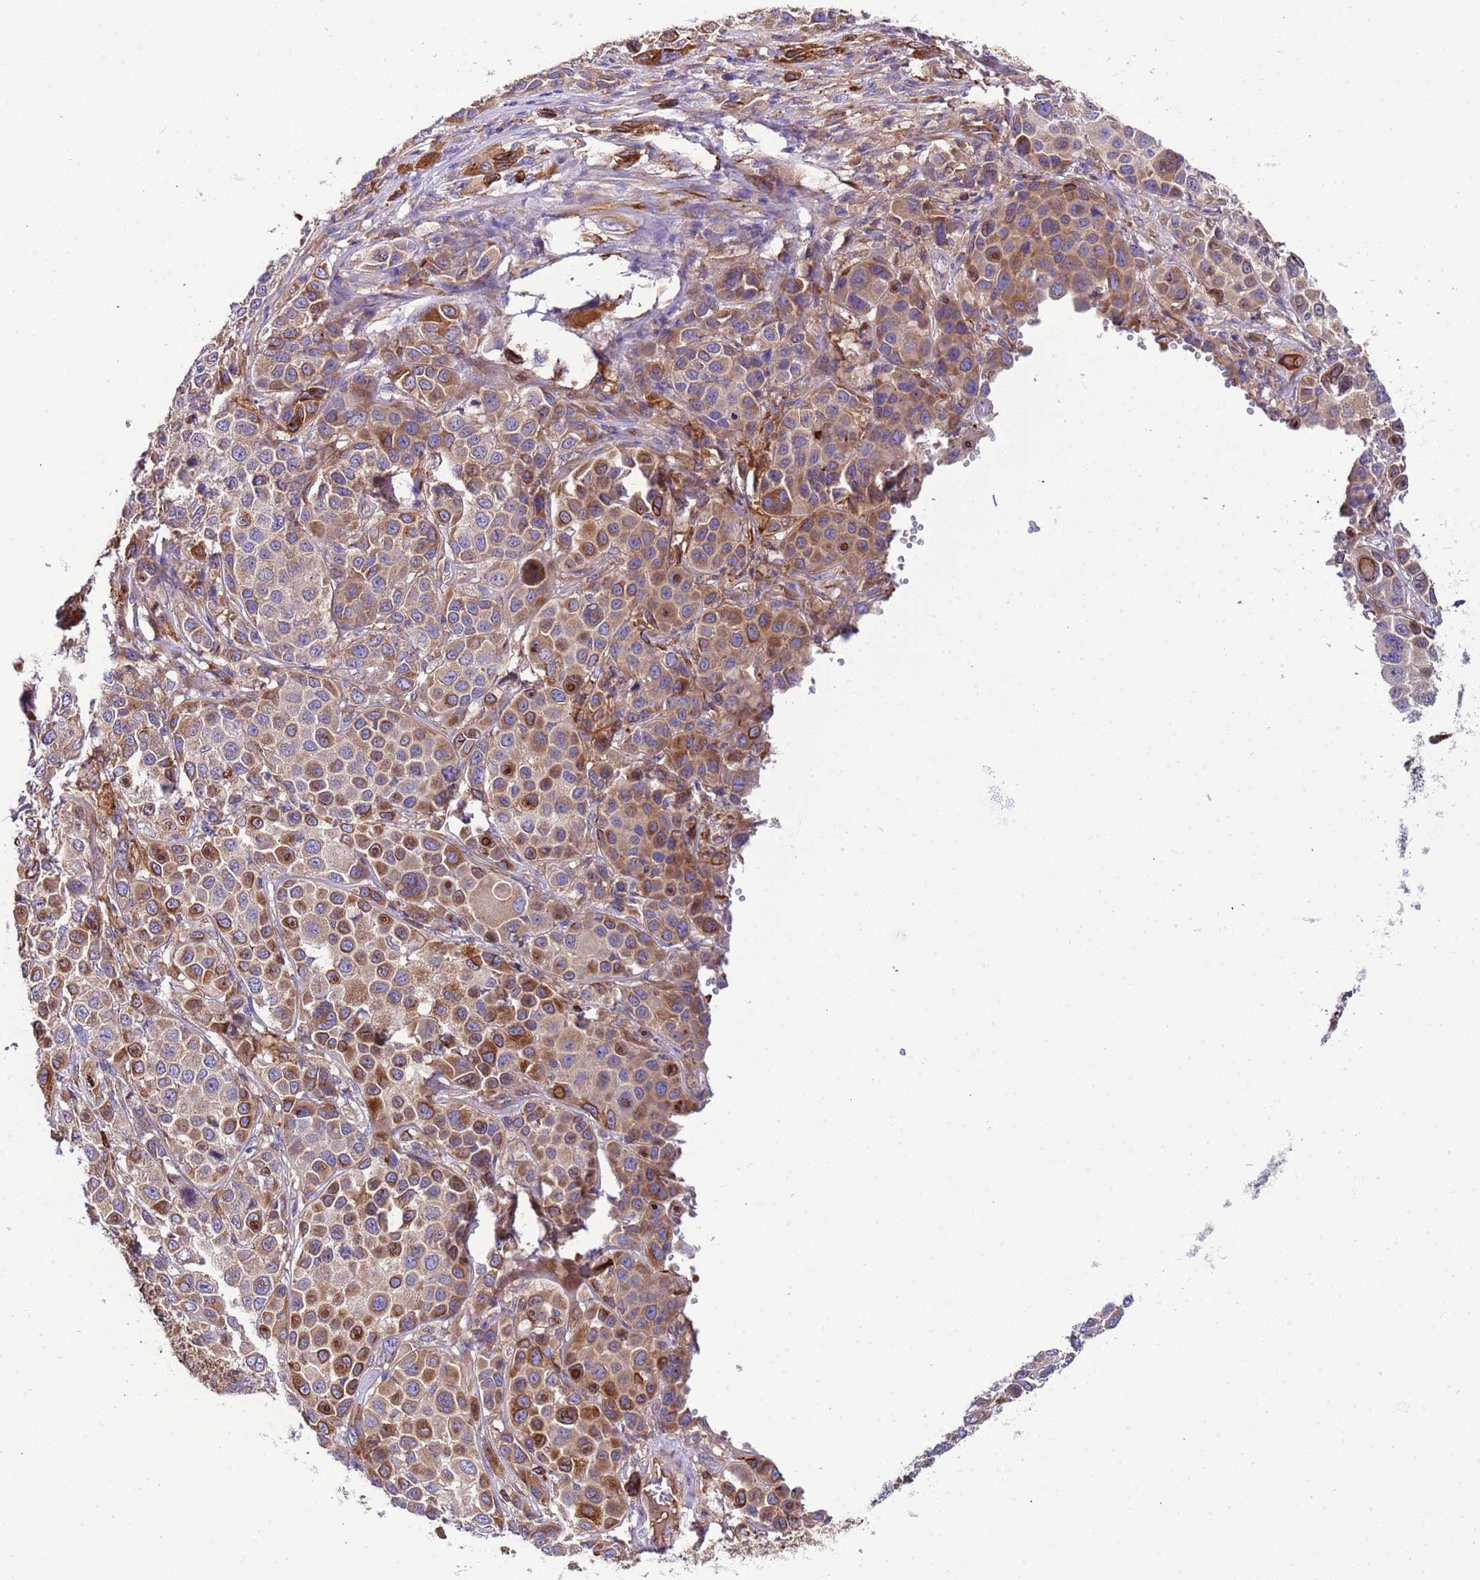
{"staining": {"intensity": "moderate", "quantity": ">75%", "location": "cytoplasmic/membranous,nuclear"}, "tissue": "melanoma", "cell_type": "Tumor cells", "image_type": "cancer", "snomed": [{"axis": "morphology", "description": "Malignant melanoma, NOS"}, {"axis": "topography", "description": "Skin of trunk"}], "caption": "Immunohistochemistry (IHC) (DAB) staining of human malignant melanoma displays moderate cytoplasmic/membranous and nuclear protein staining in approximately >75% of tumor cells.", "gene": "PAQR7", "patient": {"sex": "male", "age": 71}}